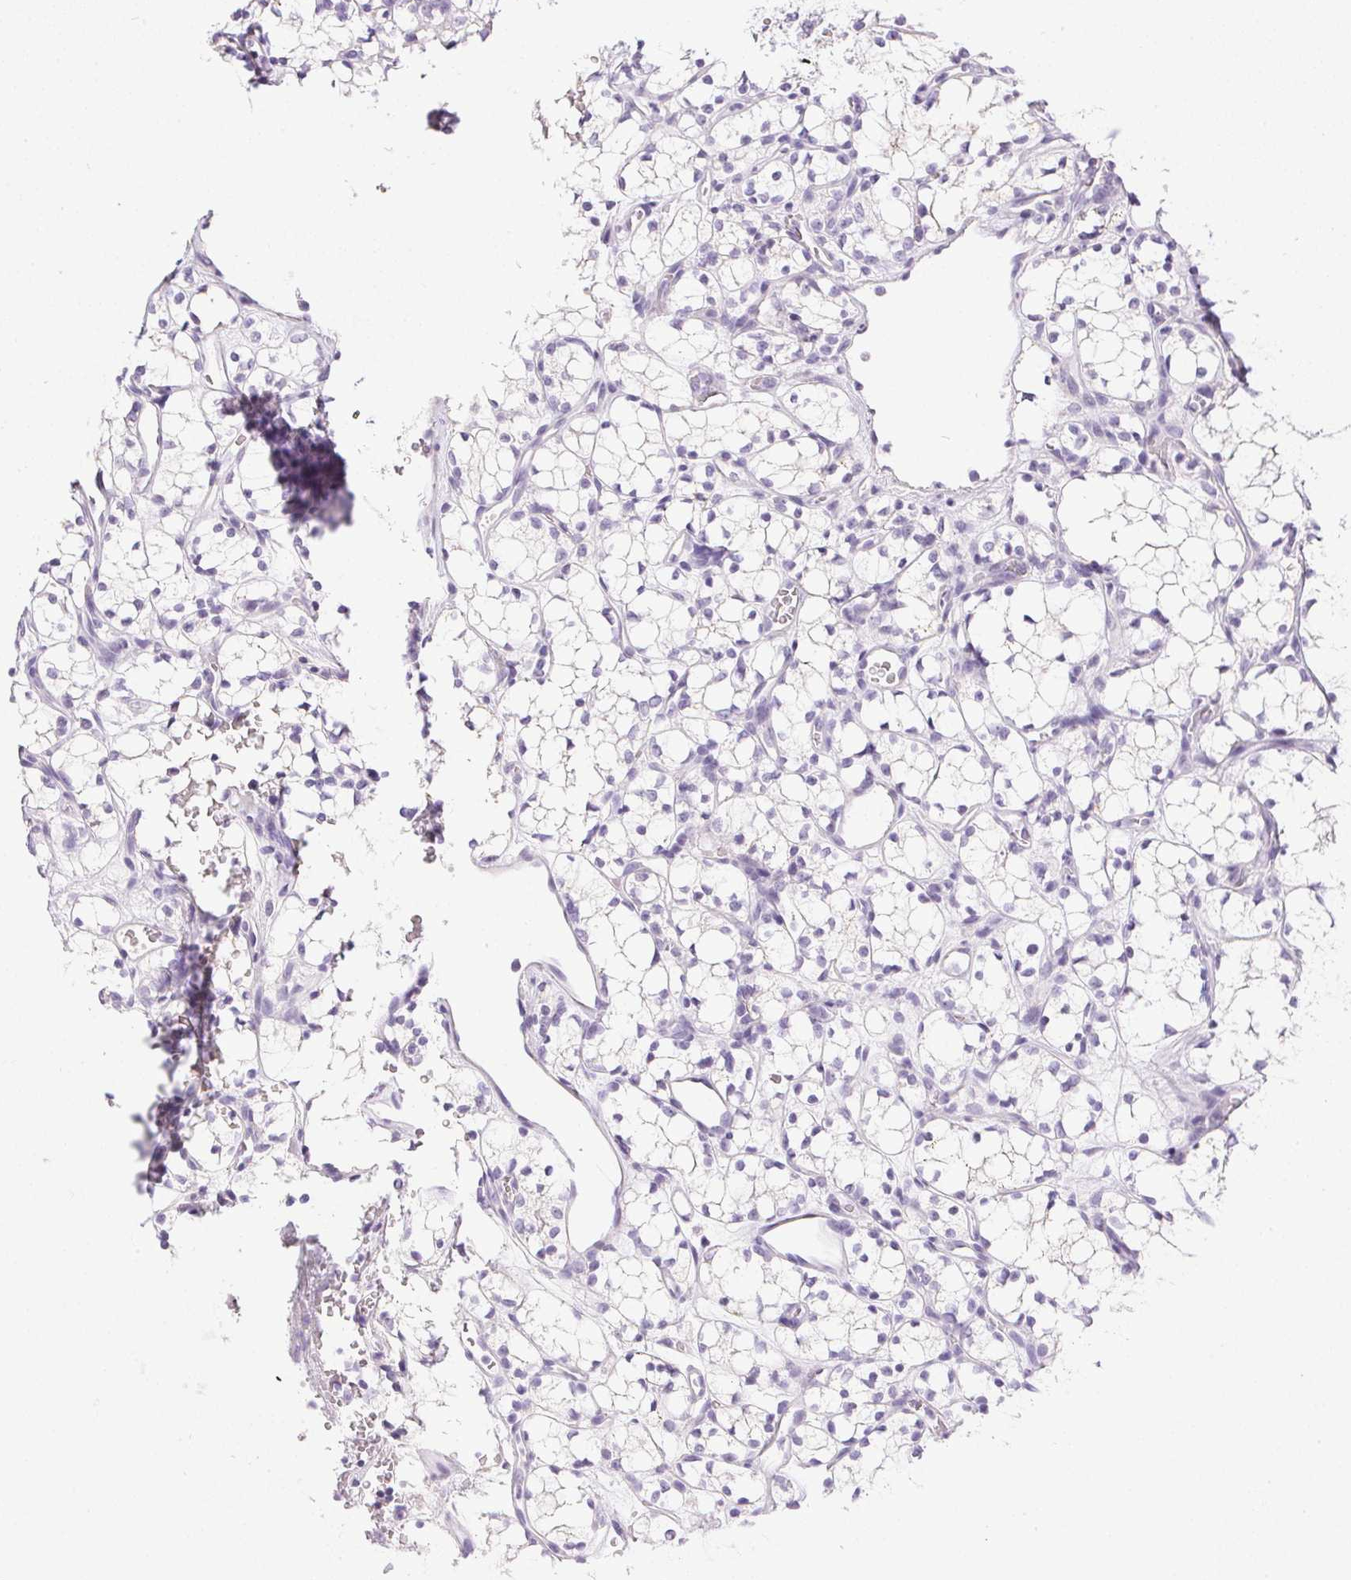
{"staining": {"intensity": "negative", "quantity": "none", "location": "none"}, "tissue": "renal cancer", "cell_type": "Tumor cells", "image_type": "cancer", "snomed": [{"axis": "morphology", "description": "Adenocarcinoma, NOS"}, {"axis": "topography", "description": "Kidney"}], "caption": "The IHC histopathology image has no significant positivity in tumor cells of renal cancer tissue. Nuclei are stained in blue.", "gene": "PRL", "patient": {"sex": "female", "age": 69}}